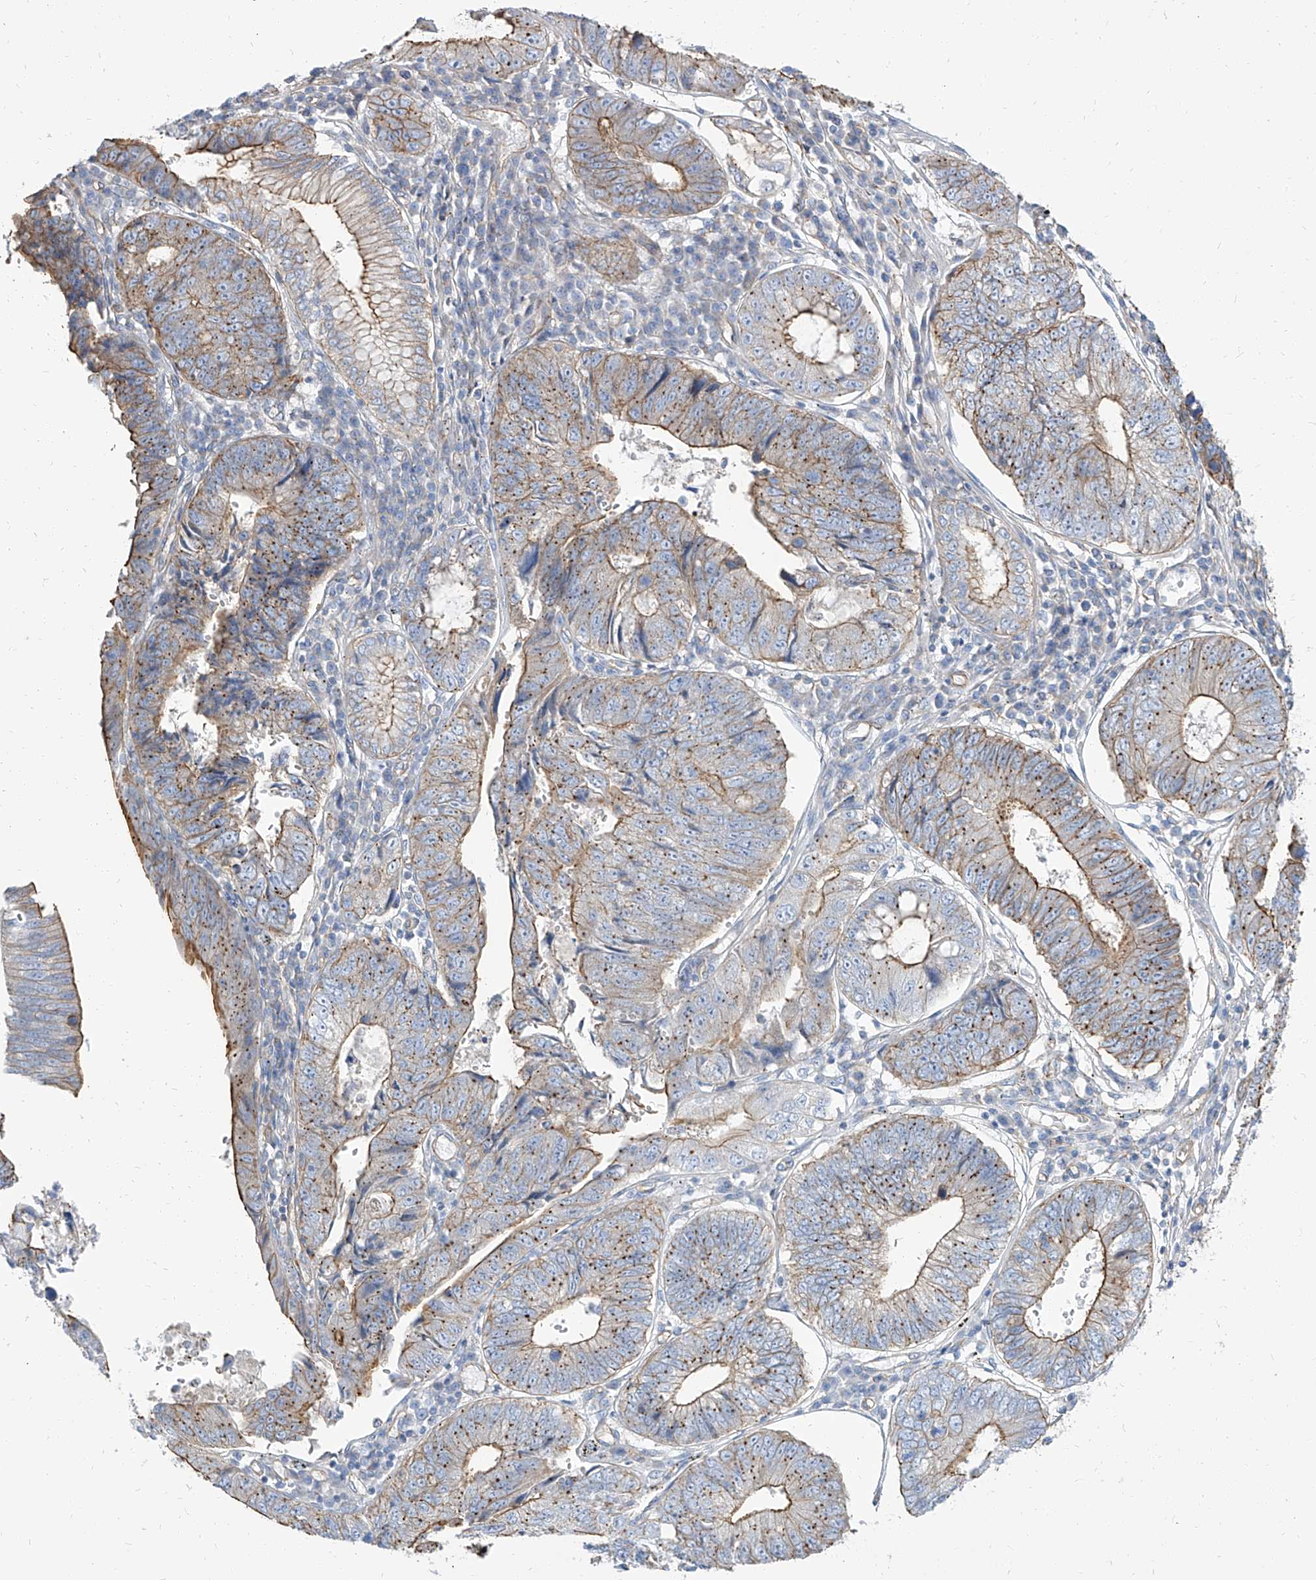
{"staining": {"intensity": "strong", "quantity": "25%-75%", "location": "cytoplasmic/membranous"}, "tissue": "stomach cancer", "cell_type": "Tumor cells", "image_type": "cancer", "snomed": [{"axis": "morphology", "description": "Adenocarcinoma, NOS"}, {"axis": "topography", "description": "Stomach"}], "caption": "IHC photomicrograph of stomach adenocarcinoma stained for a protein (brown), which shows high levels of strong cytoplasmic/membranous staining in about 25%-75% of tumor cells.", "gene": "TXLNB", "patient": {"sex": "male", "age": 59}}